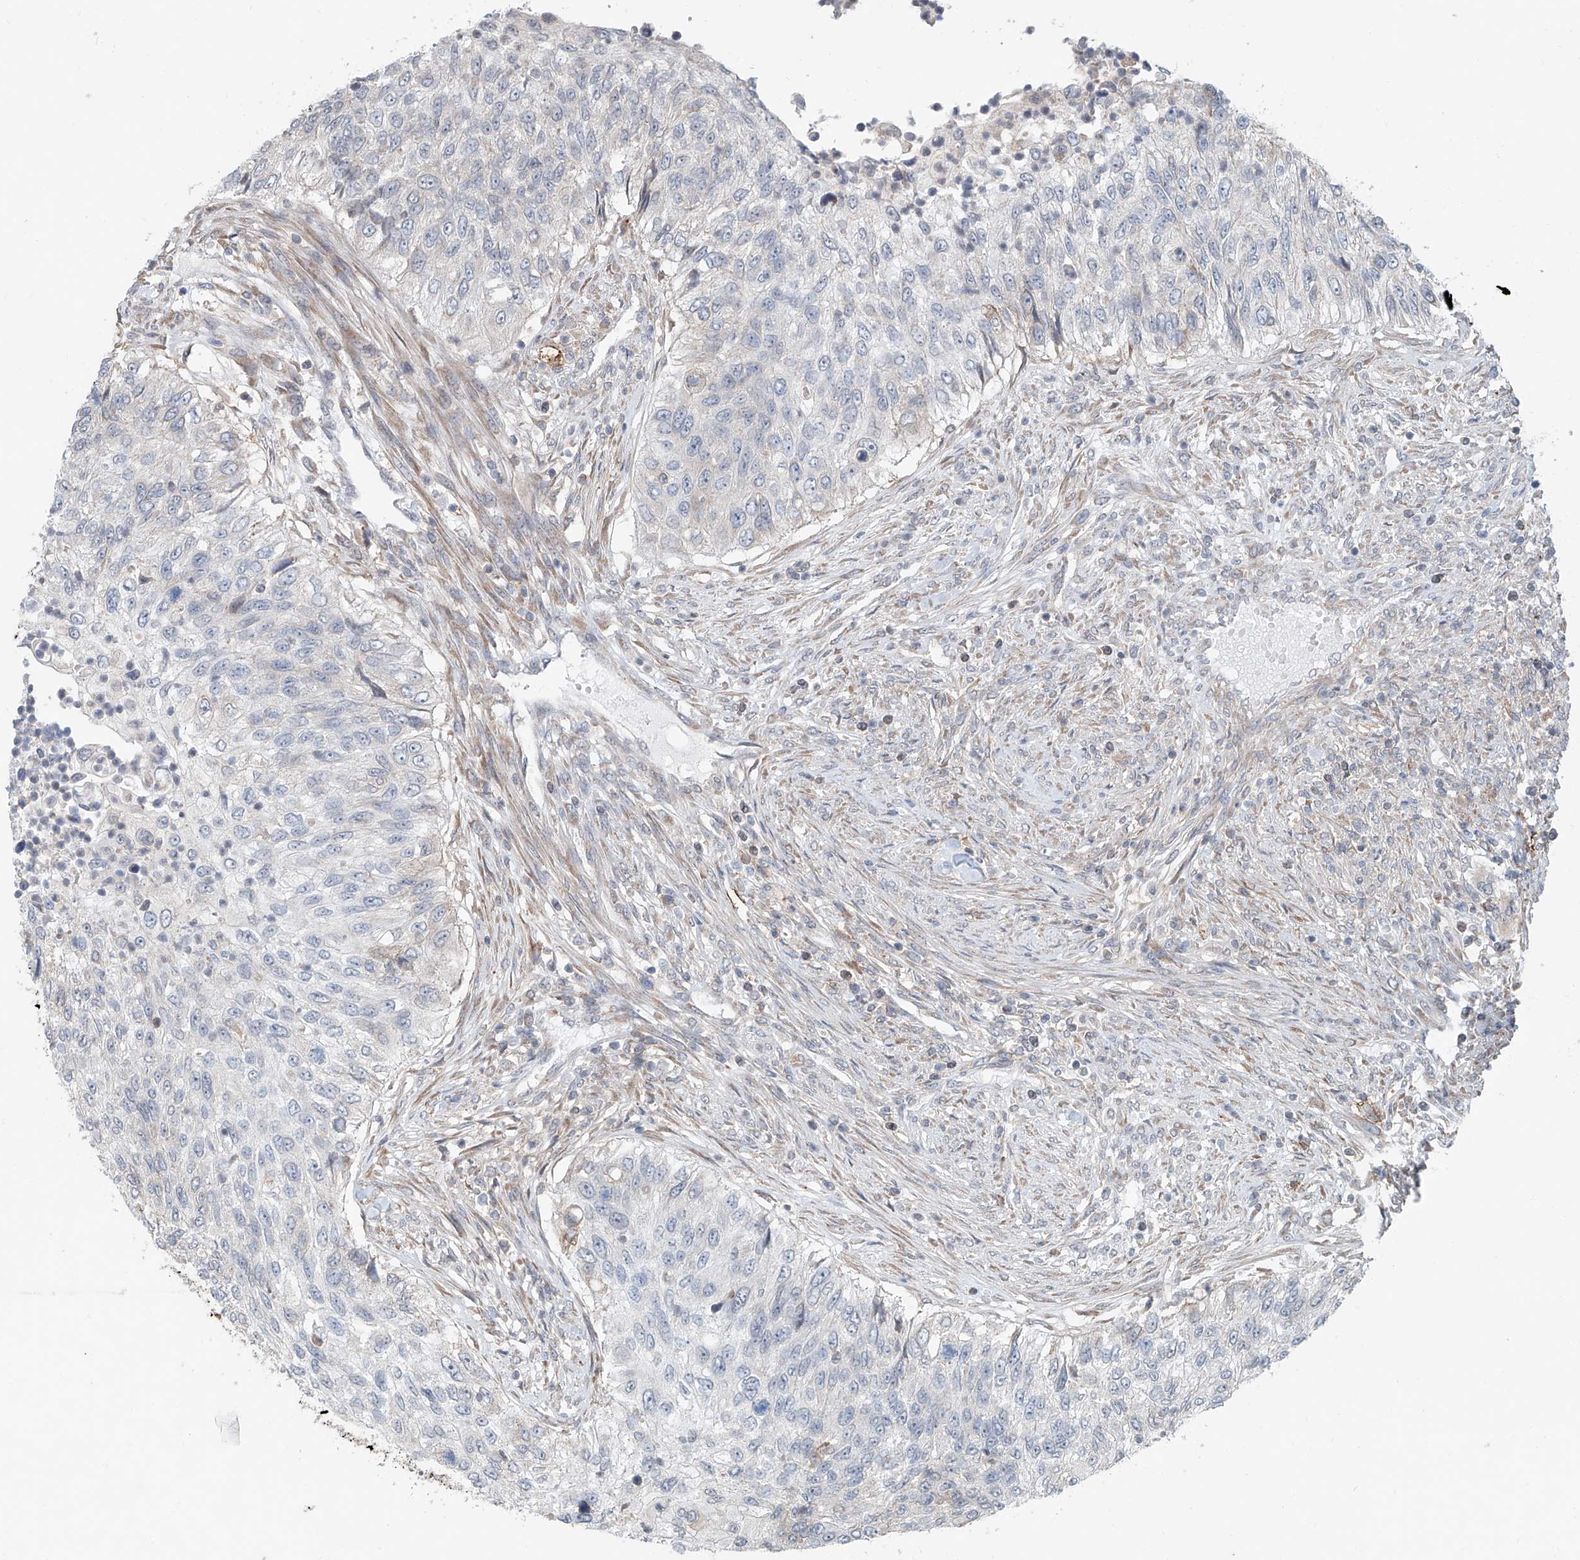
{"staining": {"intensity": "negative", "quantity": "none", "location": "none"}, "tissue": "urothelial cancer", "cell_type": "Tumor cells", "image_type": "cancer", "snomed": [{"axis": "morphology", "description": "Urothelial carcinoma, High grade"}, {"axis": "topography", "description": "Urinary bladder"}], "caption": "A micrograph of human urothelial cancer is negative for staining in tumor cells.", "gene": "KCNK10", "patient": {"sex": "female", "age": 60}}